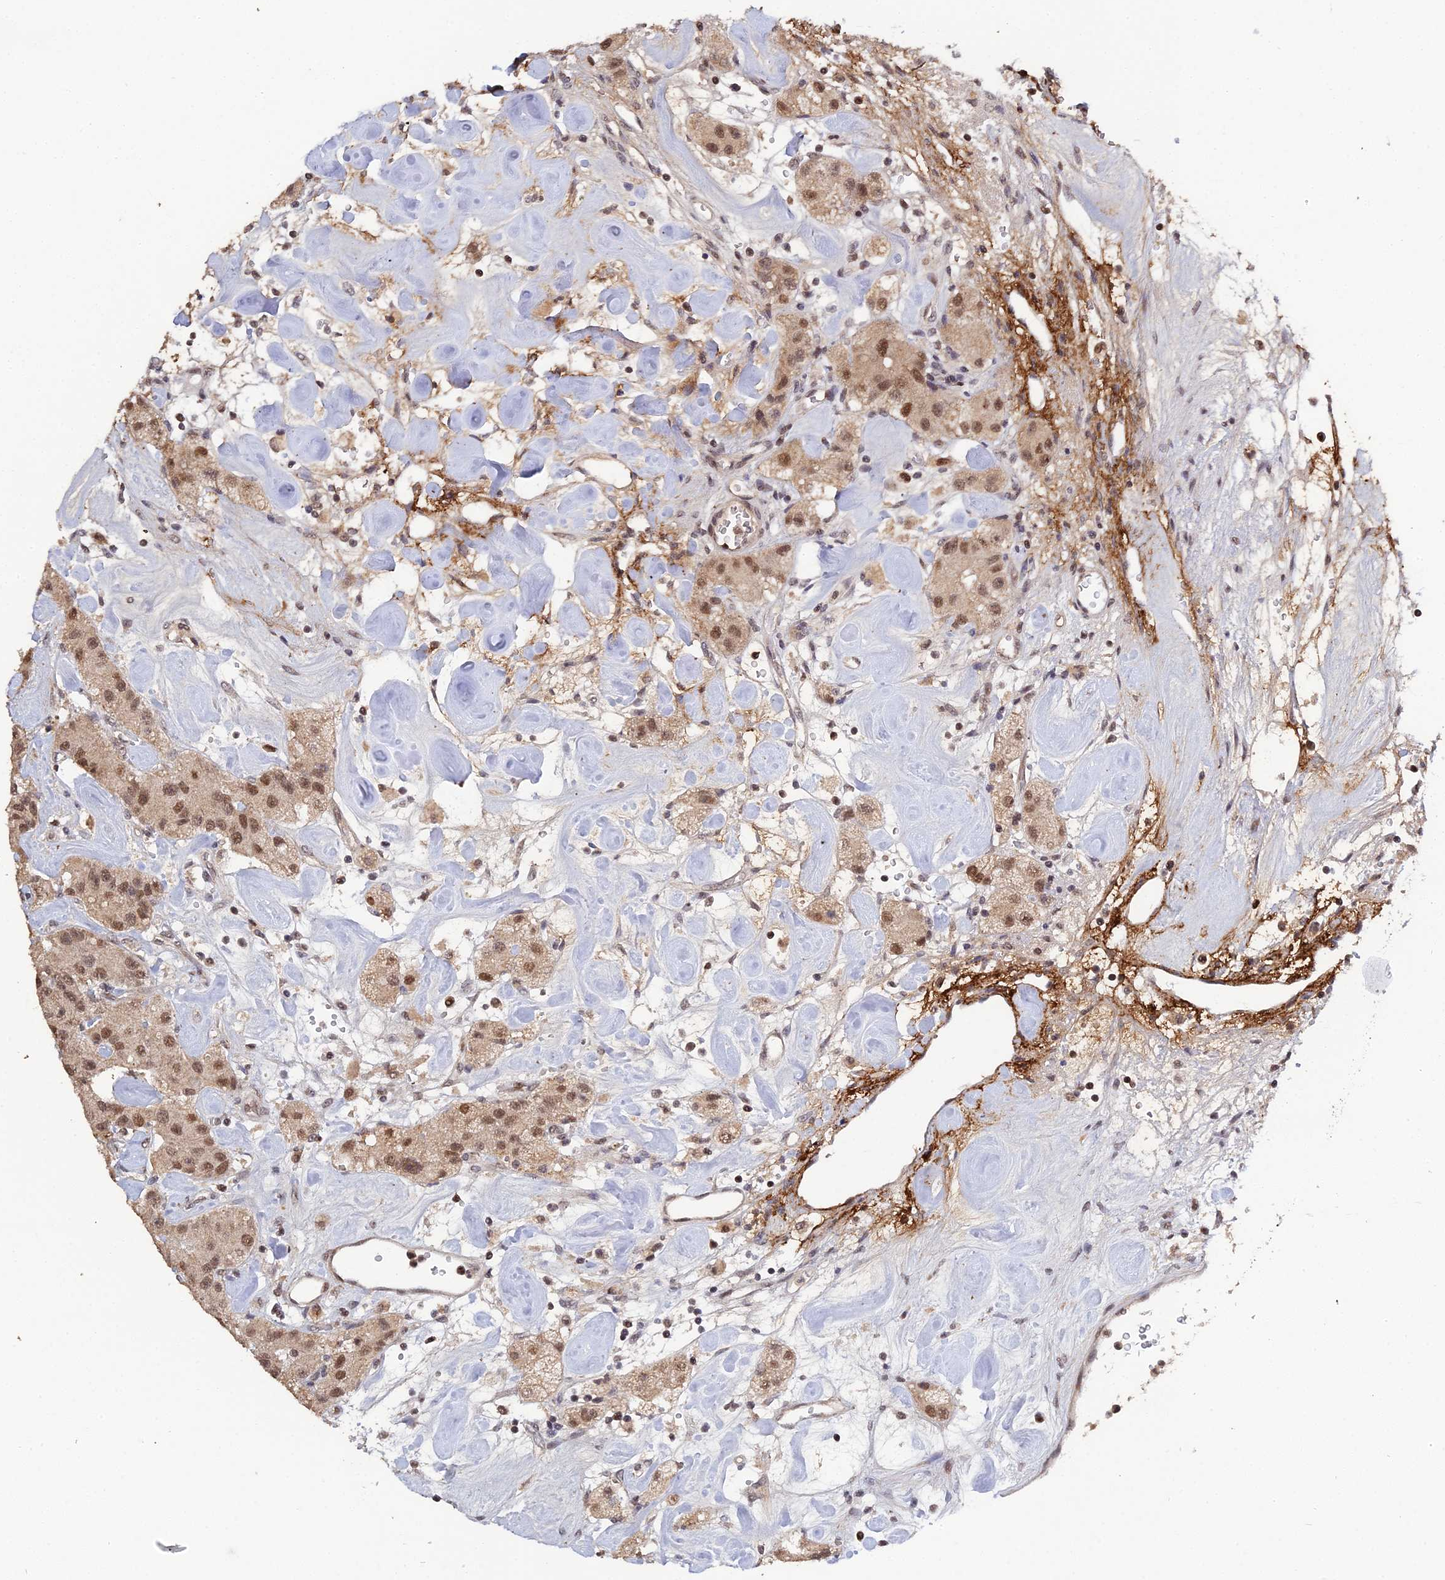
{"staining": {"intensity": "moderate", "quantity": ">75%", "location": "nuclear"}, "tissue": "carcinoid", "cell_type": "Tumor cells", "image_type": "cancer", "snomed": [{"axis": "morphology", "description": "Carcinoid, malignant, NOS"}, {"axis": "topography", "description": "Pancreas"}], "caption": "The micrograph displays immunohistochemical staining of carcinoid. There is moderate nuclear staining is appreciated in about >75% of tumor cells.", "gene": "ERCC5", "patient": {"sex": "male", "age": 41}}